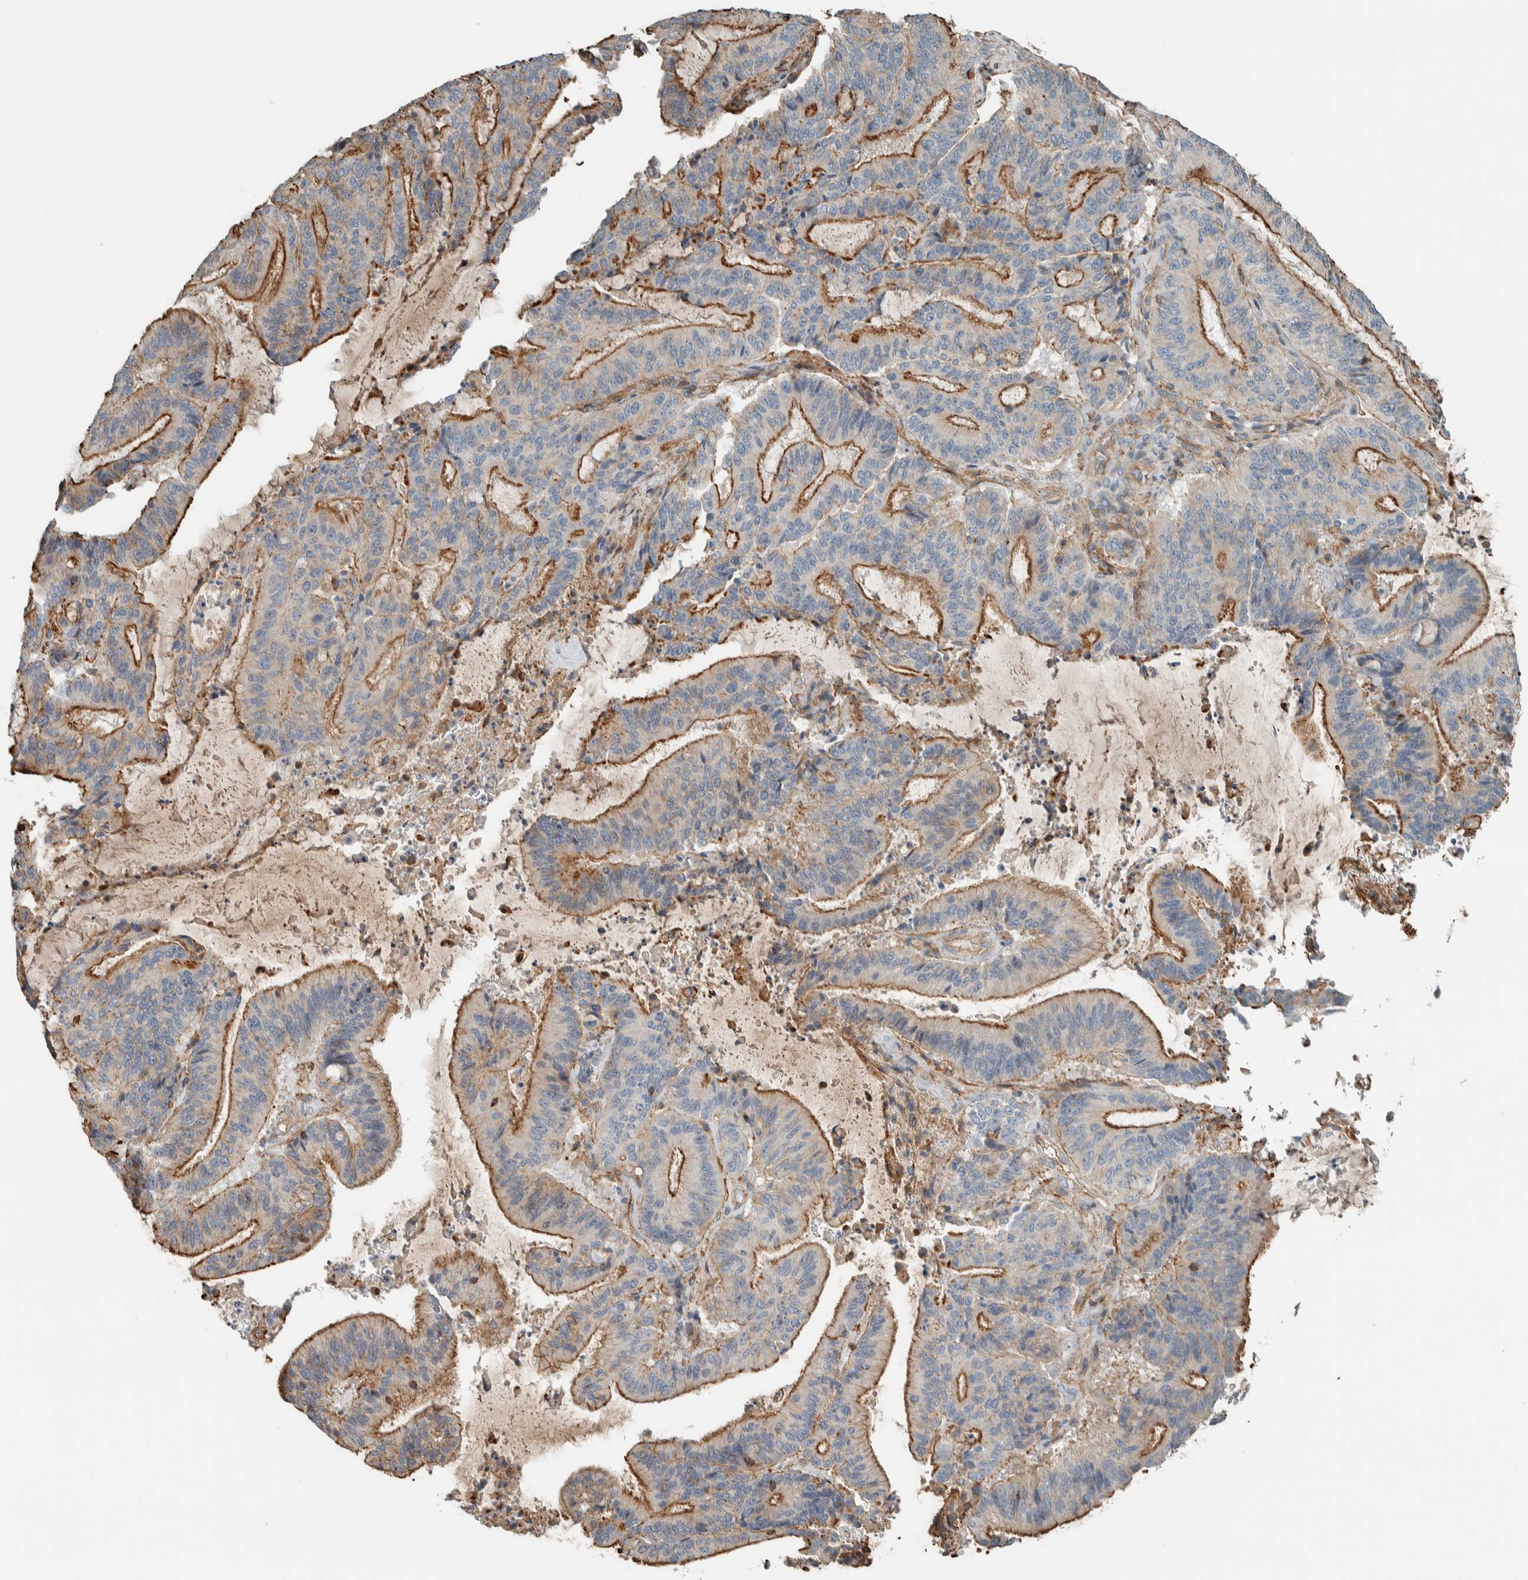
{"staining": {"intensity": "strong", "quantity": "25%-75%", "location": "cytoplasmic/membranous"}, "tissue": "liver cancer", "cell_type": "Tumor cells", "image_type": "cancer", "snomed": [{"axis": "morphology", "description": "Normal tissue, NOS"}, {"axis": "morphology", "description": "Cholangiocarcinoma"}, {"axis": "topography", "description": "Liver"}, {"axis": "topography", "description": "Peripheral nerve tissue"}], "caption": "Tumor cells exhibit high levels of strong cytoplasmic/membranous staining in approximately 25%-75% of cells in cholangiocarcinoma (liver). (Brightfield microscopy of DAB IHC at high magnification).", "gene": "CTBP2", "patient": {"sex": "female", "age": 73}}